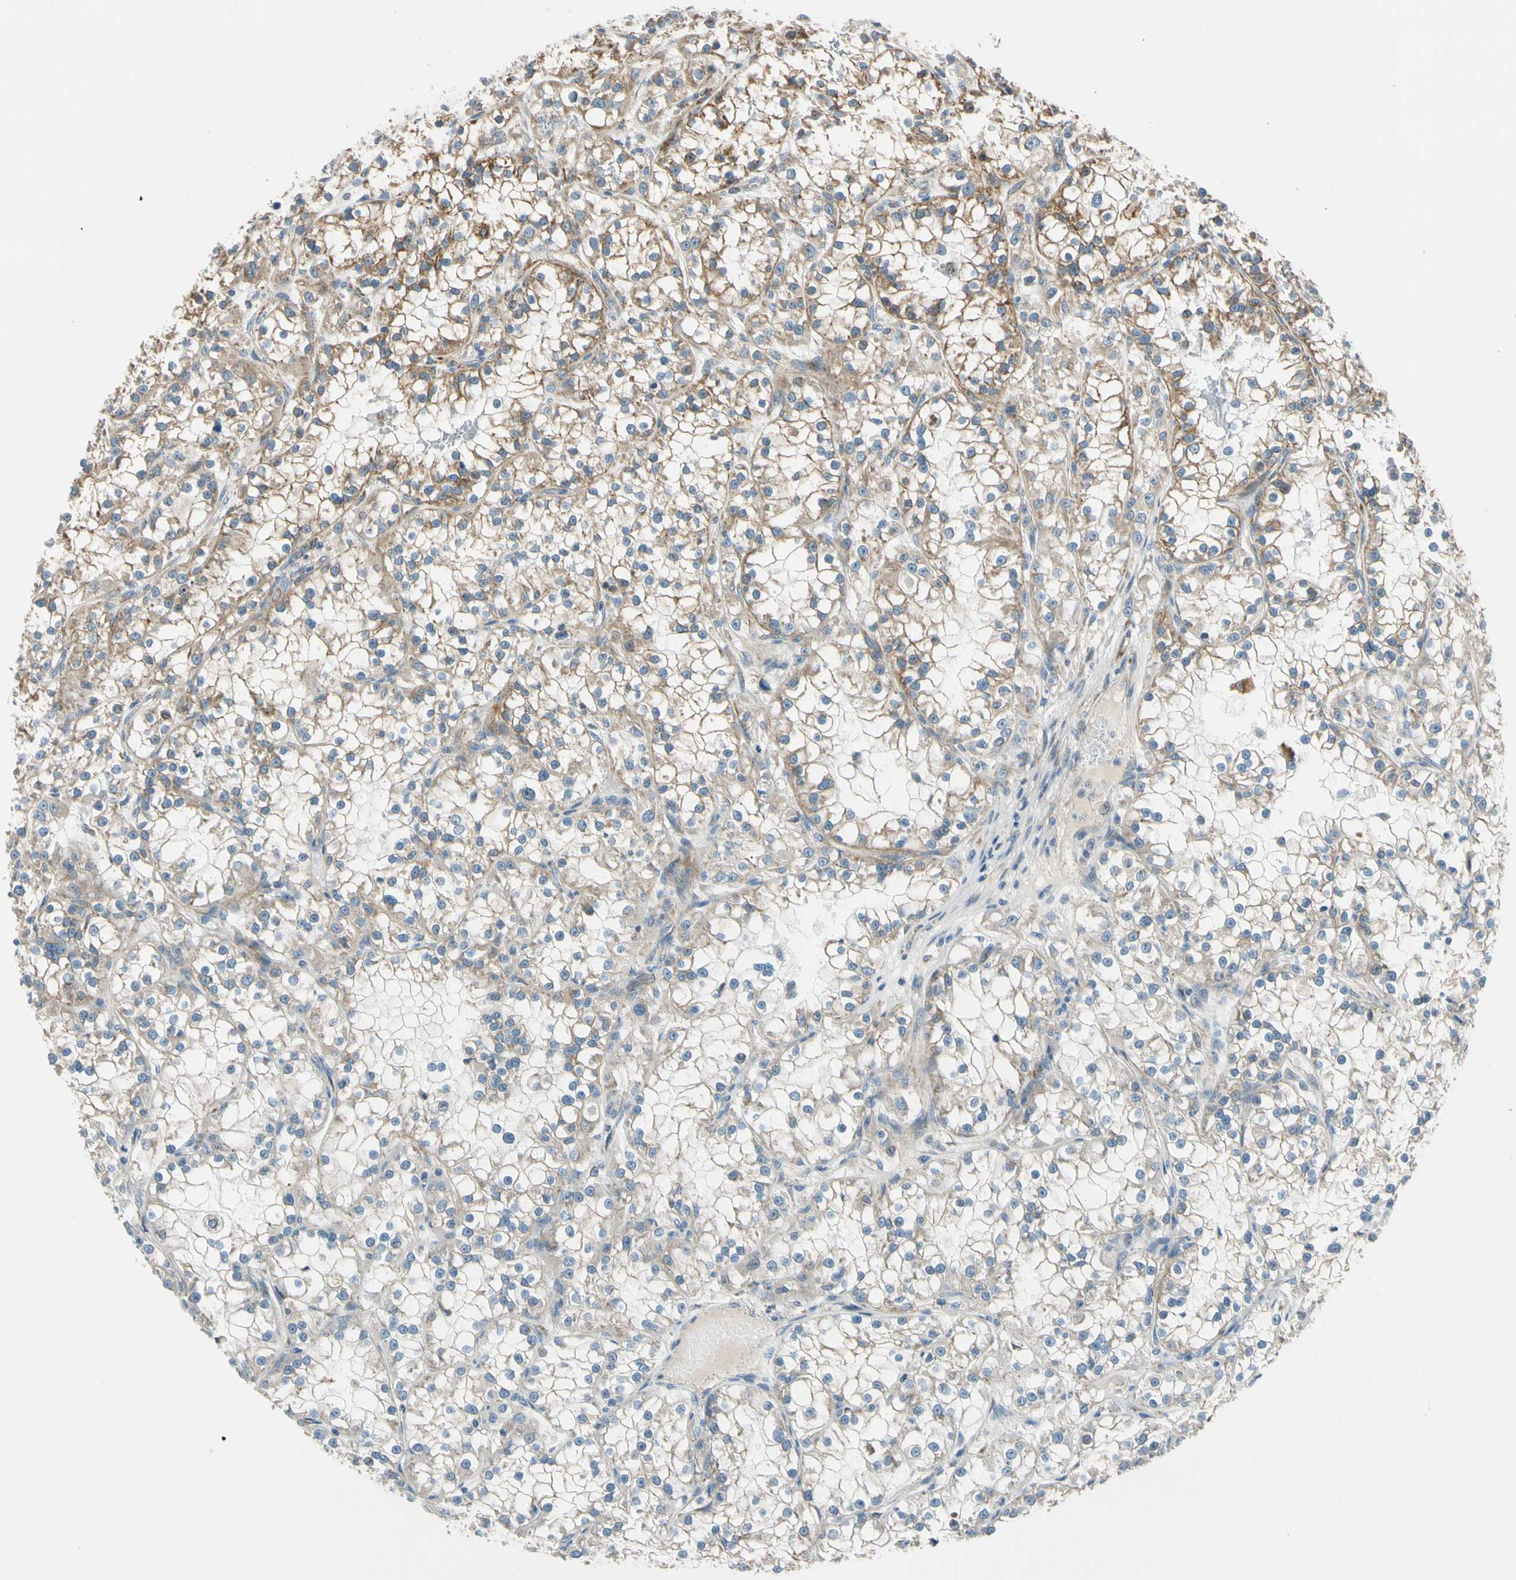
{"staining": {"intensity": "moderate", "quantity": ">75%", "location": "cytoplasmic/membranous"}, "tissue": "renal cancer", "cell_type": "Tumor cells", "image_type": "cancer", "snomed": [{"axis": "morphology", "description": "Adenocarcinoma, NOS"}, {"axis": "topography", "description": "Kidney"}], "caption": "Tumor cells display medium levels of moderate cytoplasmic/membranous positivity in approximately >75% of cells in renal adenocarcinoma. Ihc stains the protein of interest in brown and the nuclei are stained blue.", "gene": "MST1R", "patient": {"sex": "female", "age": 52}}